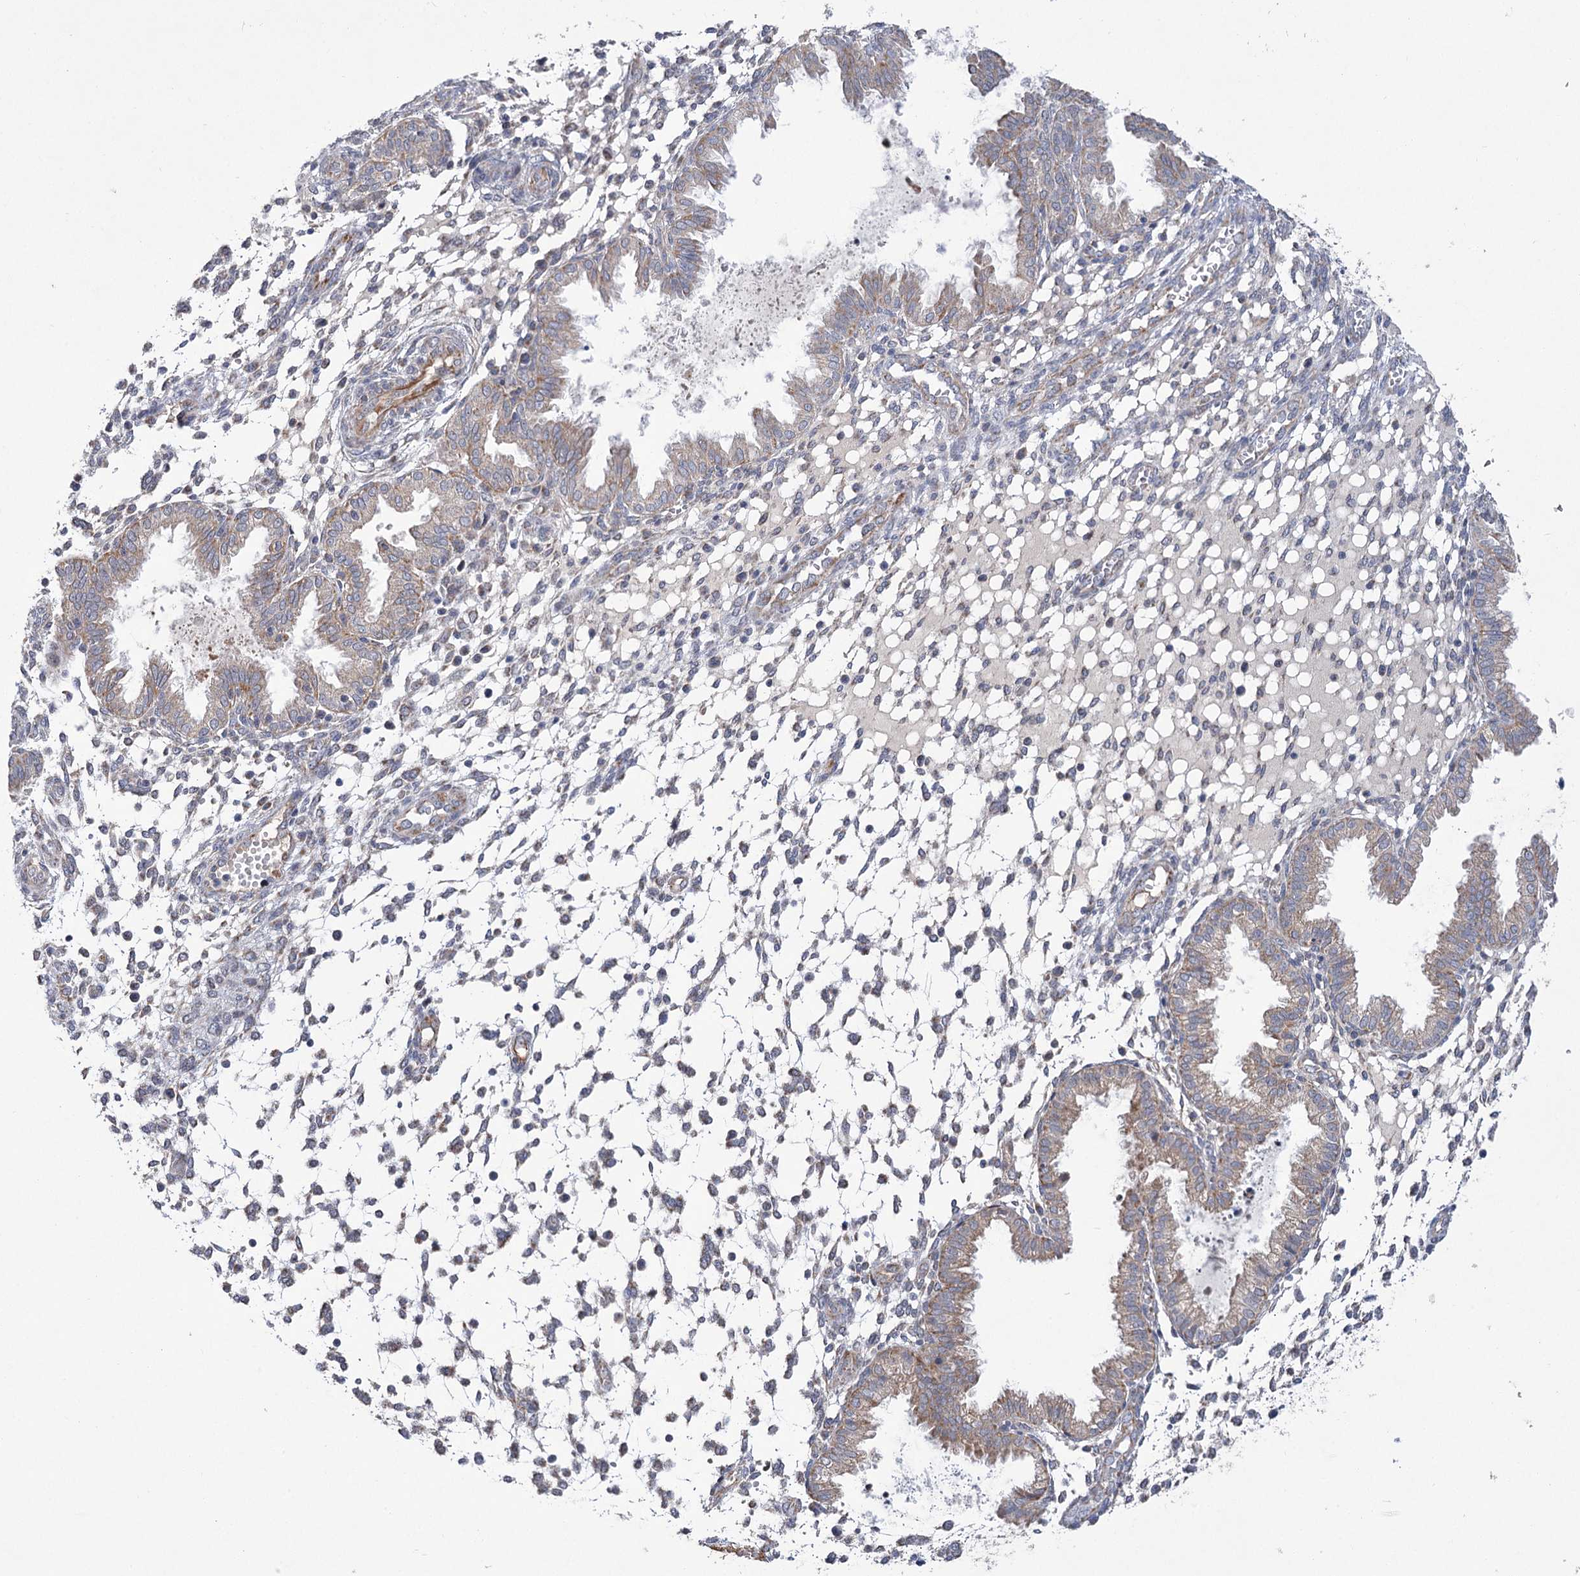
{"staining": {"intensity": "weak", "quantity": "<25%", "location": "cytoplasmic/membranous"}, "tissue": "endometrium", "cell_type": "Cells in endometrial stroma", "image_type": "normal", "snomed": [{"axis": "morphology", "description": "Normal tissue, NOS"}, {"axis": "topography", "description": "Endometrium"}], "caption": "Immunohistochemistry (IHC) photomicrograph of unremarkable endometrium: endometrium stained with DAB (3,3'-diaminobenzidine) shows no significant protein positivity in cells in endometrial stroma.", "gene": "ECHDC3", "patient": {"sex": "female", "age": 33}}